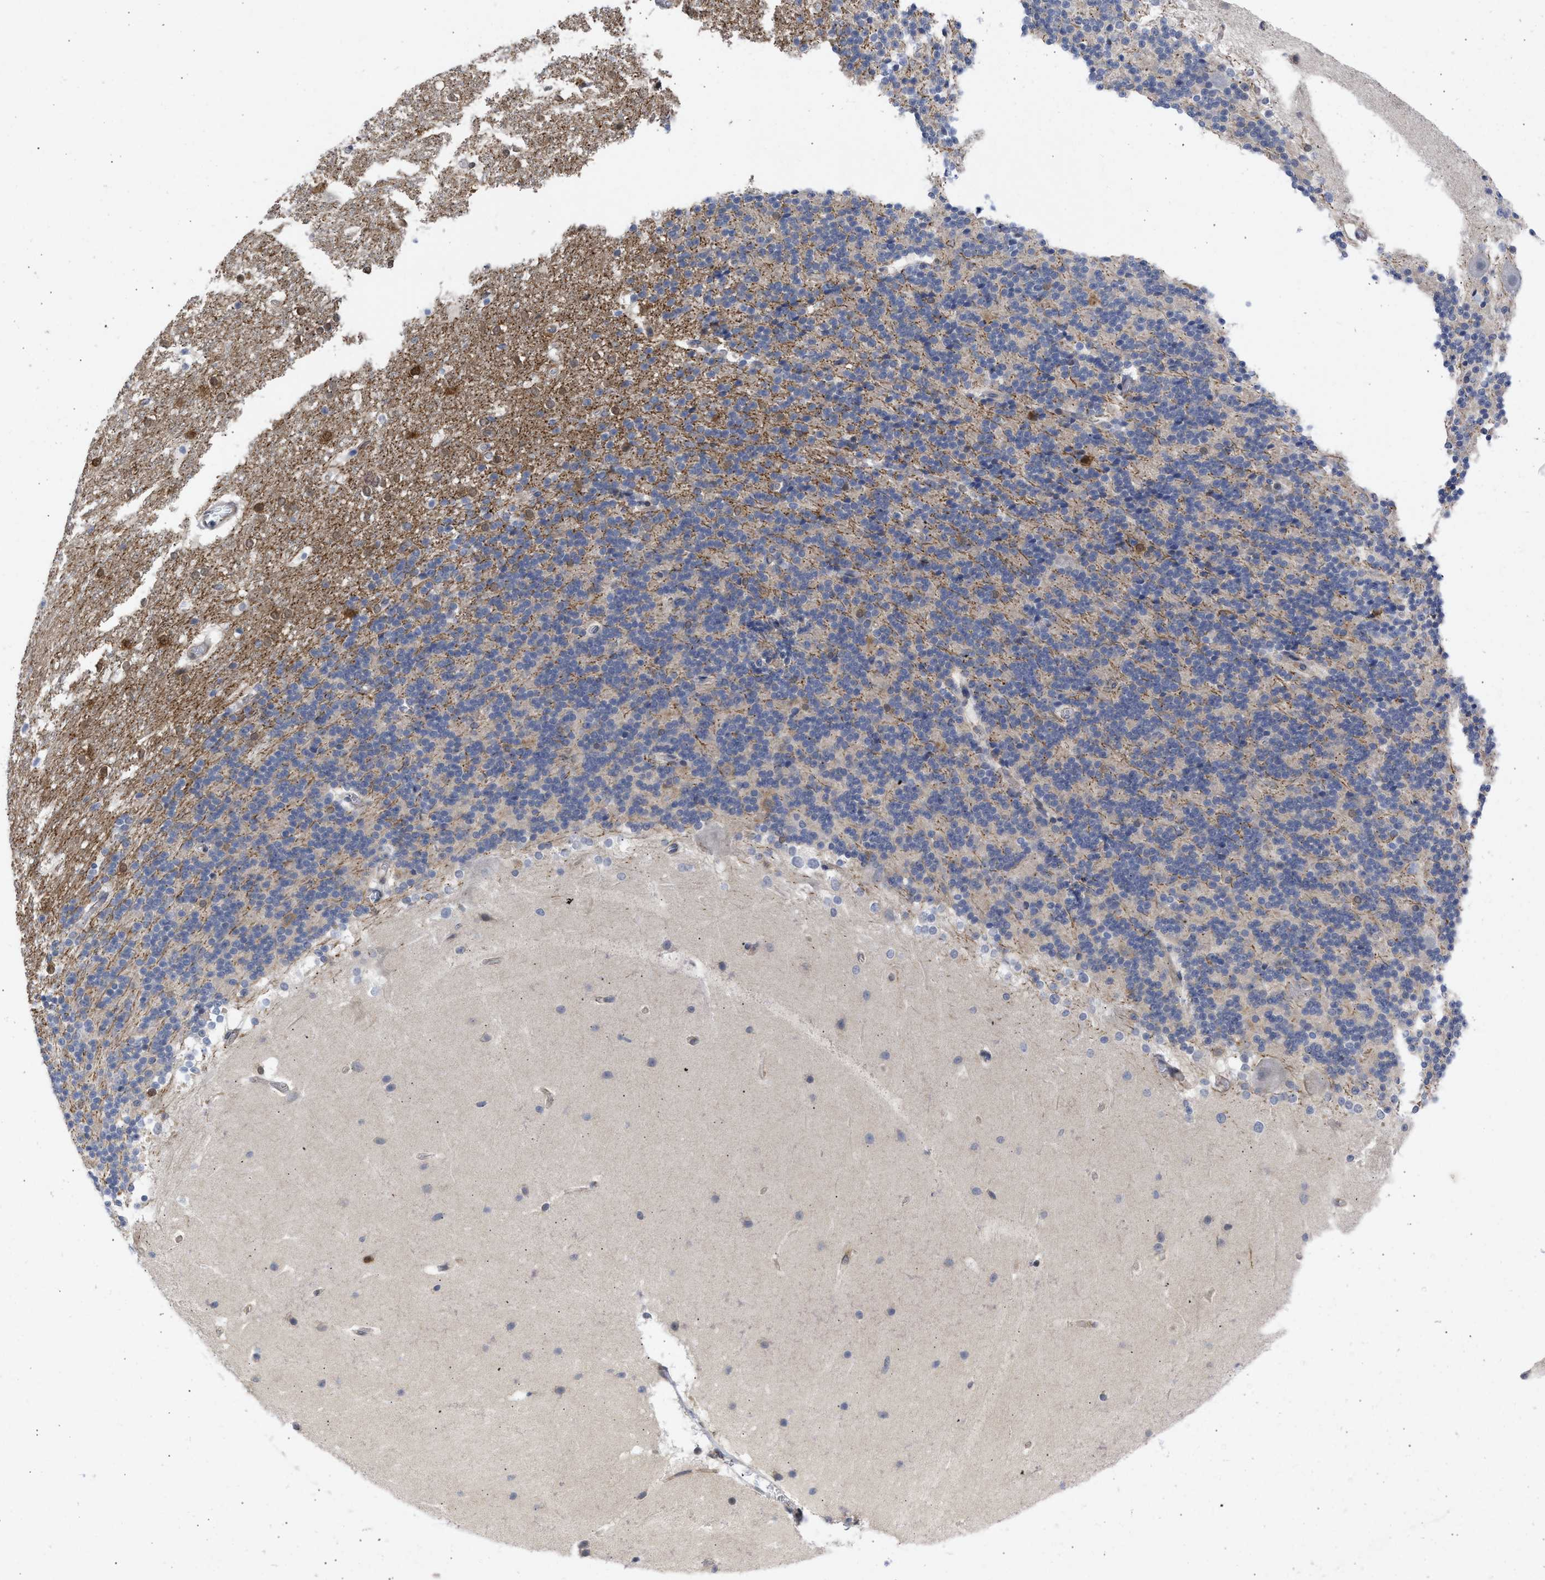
{"staining": {"intensity": "moderate", "quantity": "<25%", "location": "cytoplasmic/membranous"}, "tissue": "cerebellum", "cell_type": "Cells in granular layer", "image_type": "normal", "snomed": [{"axis": "morphology", "description": "Normal tissue, NOS"}, {"axis": "topography", "description": "Cerebellum"}], "caption": "Brown immunohistochemical staining in benign cerebellum reveals moderate cytoplasmic/membranous positivity in about <25% of cells in granular layer. (brown staining indicates protein expression, while blue staining denotes nuclei).", "gene": "THRA", "patient": {"sex": "female", "age": 19}}